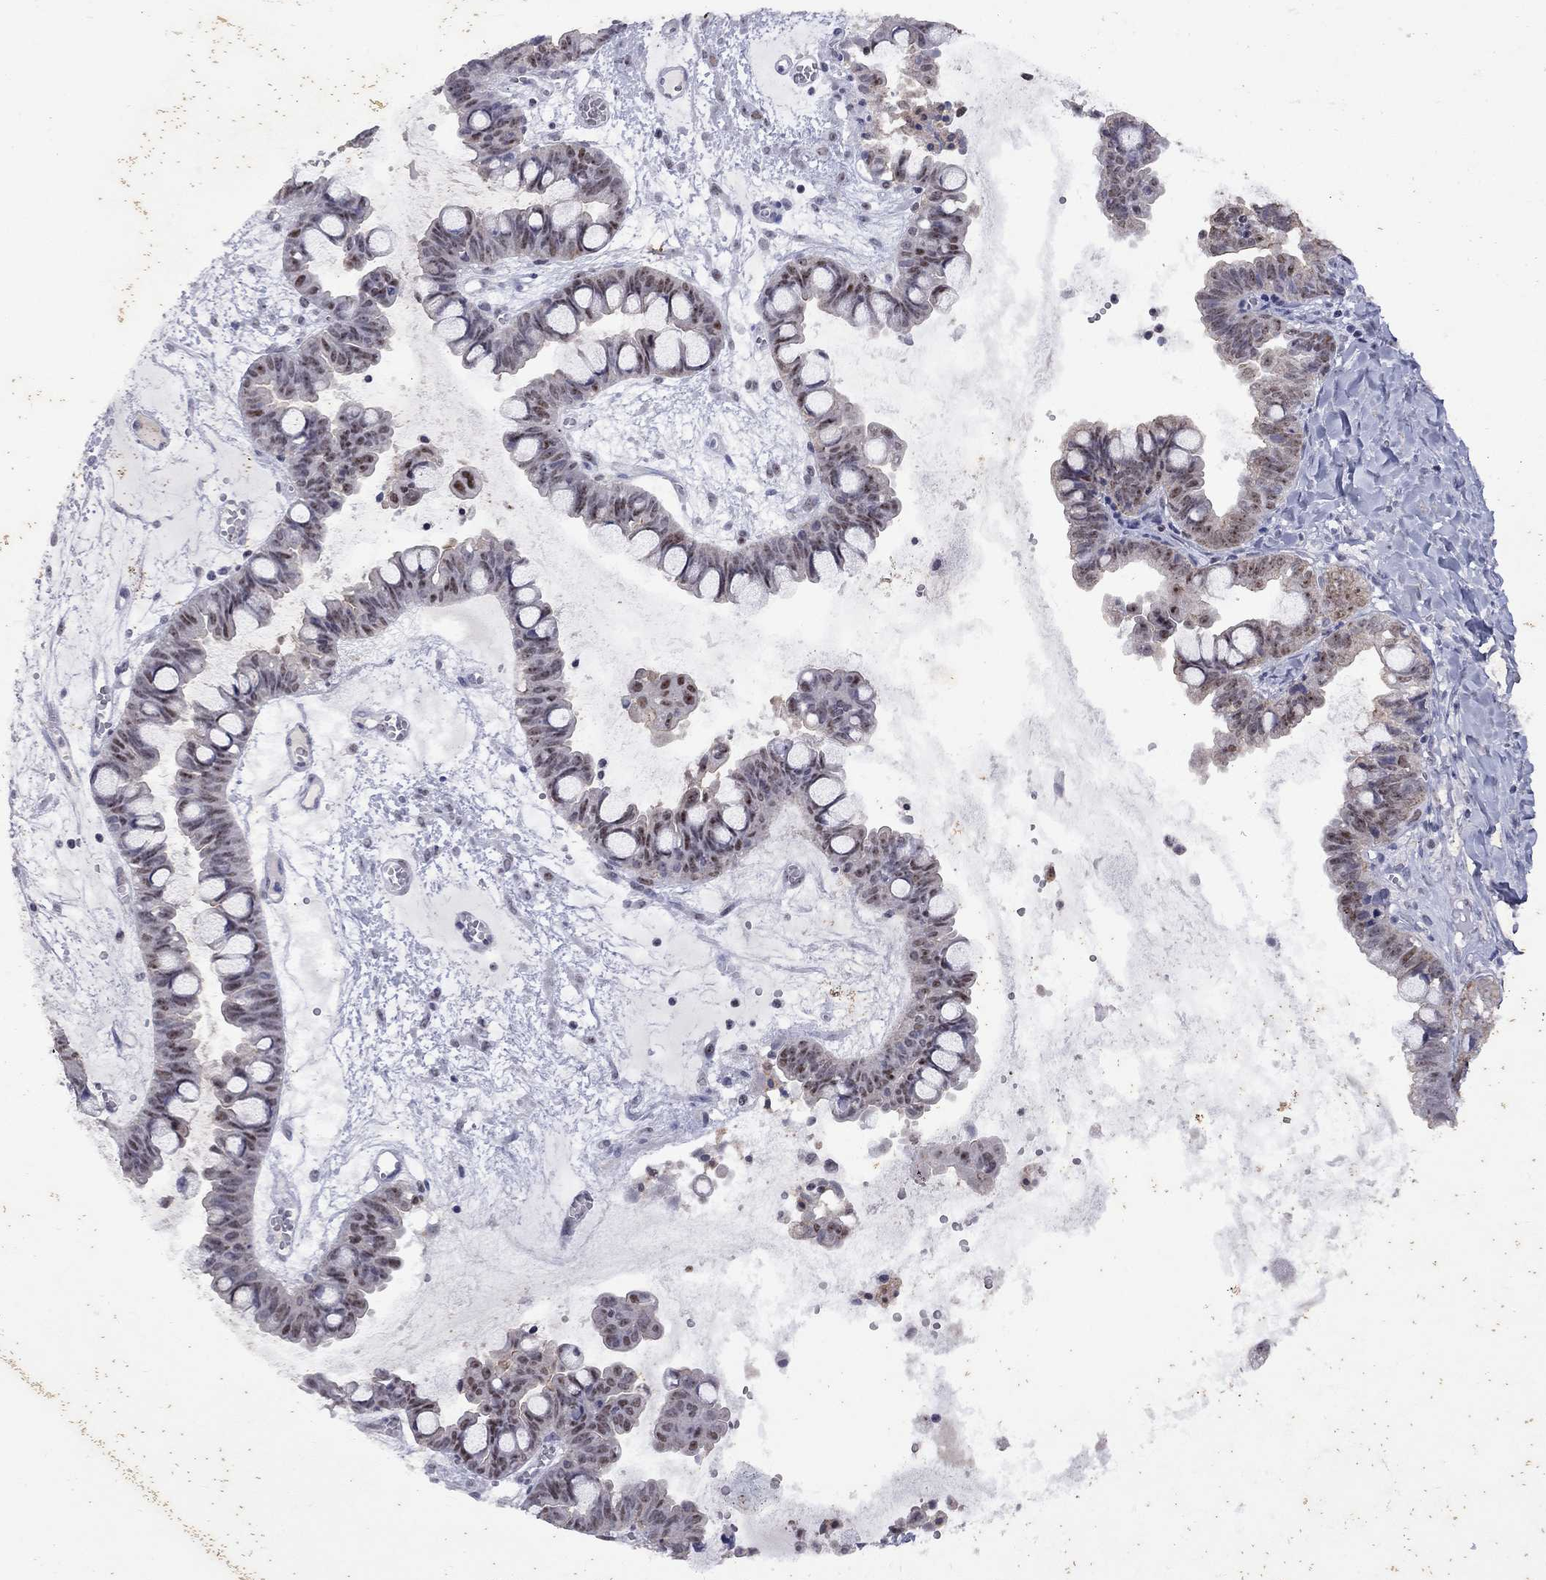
{"staining": {"intensity": "moderate", "quantity": "<25%", "location": "nuclear"}, "tissue": "ovarian cancer", "cell_type": "Tumor cells", "image_type": "cancer", "snomed": [{"axis": "morphology", "description": "Cystadenocarcinoma, mucinous, NOS"}, {"axis": "topography", "description": "Ovary"}], "caption": "IHC staining of ovarian mucinous cystadenocarcinoma, which demonstrates low levels of moderate nuclear expression in approximately <25% of tumor cells indicating moderate nuclear protein positivity. The staining was performed using DAB (3,3'-diaminobenzidine) (brown) for protein detection and nuclei were counterstained in hematoxylin (blue).", "gene": "SPOUT1", "patient": {"sex": "female", "age": 63}}